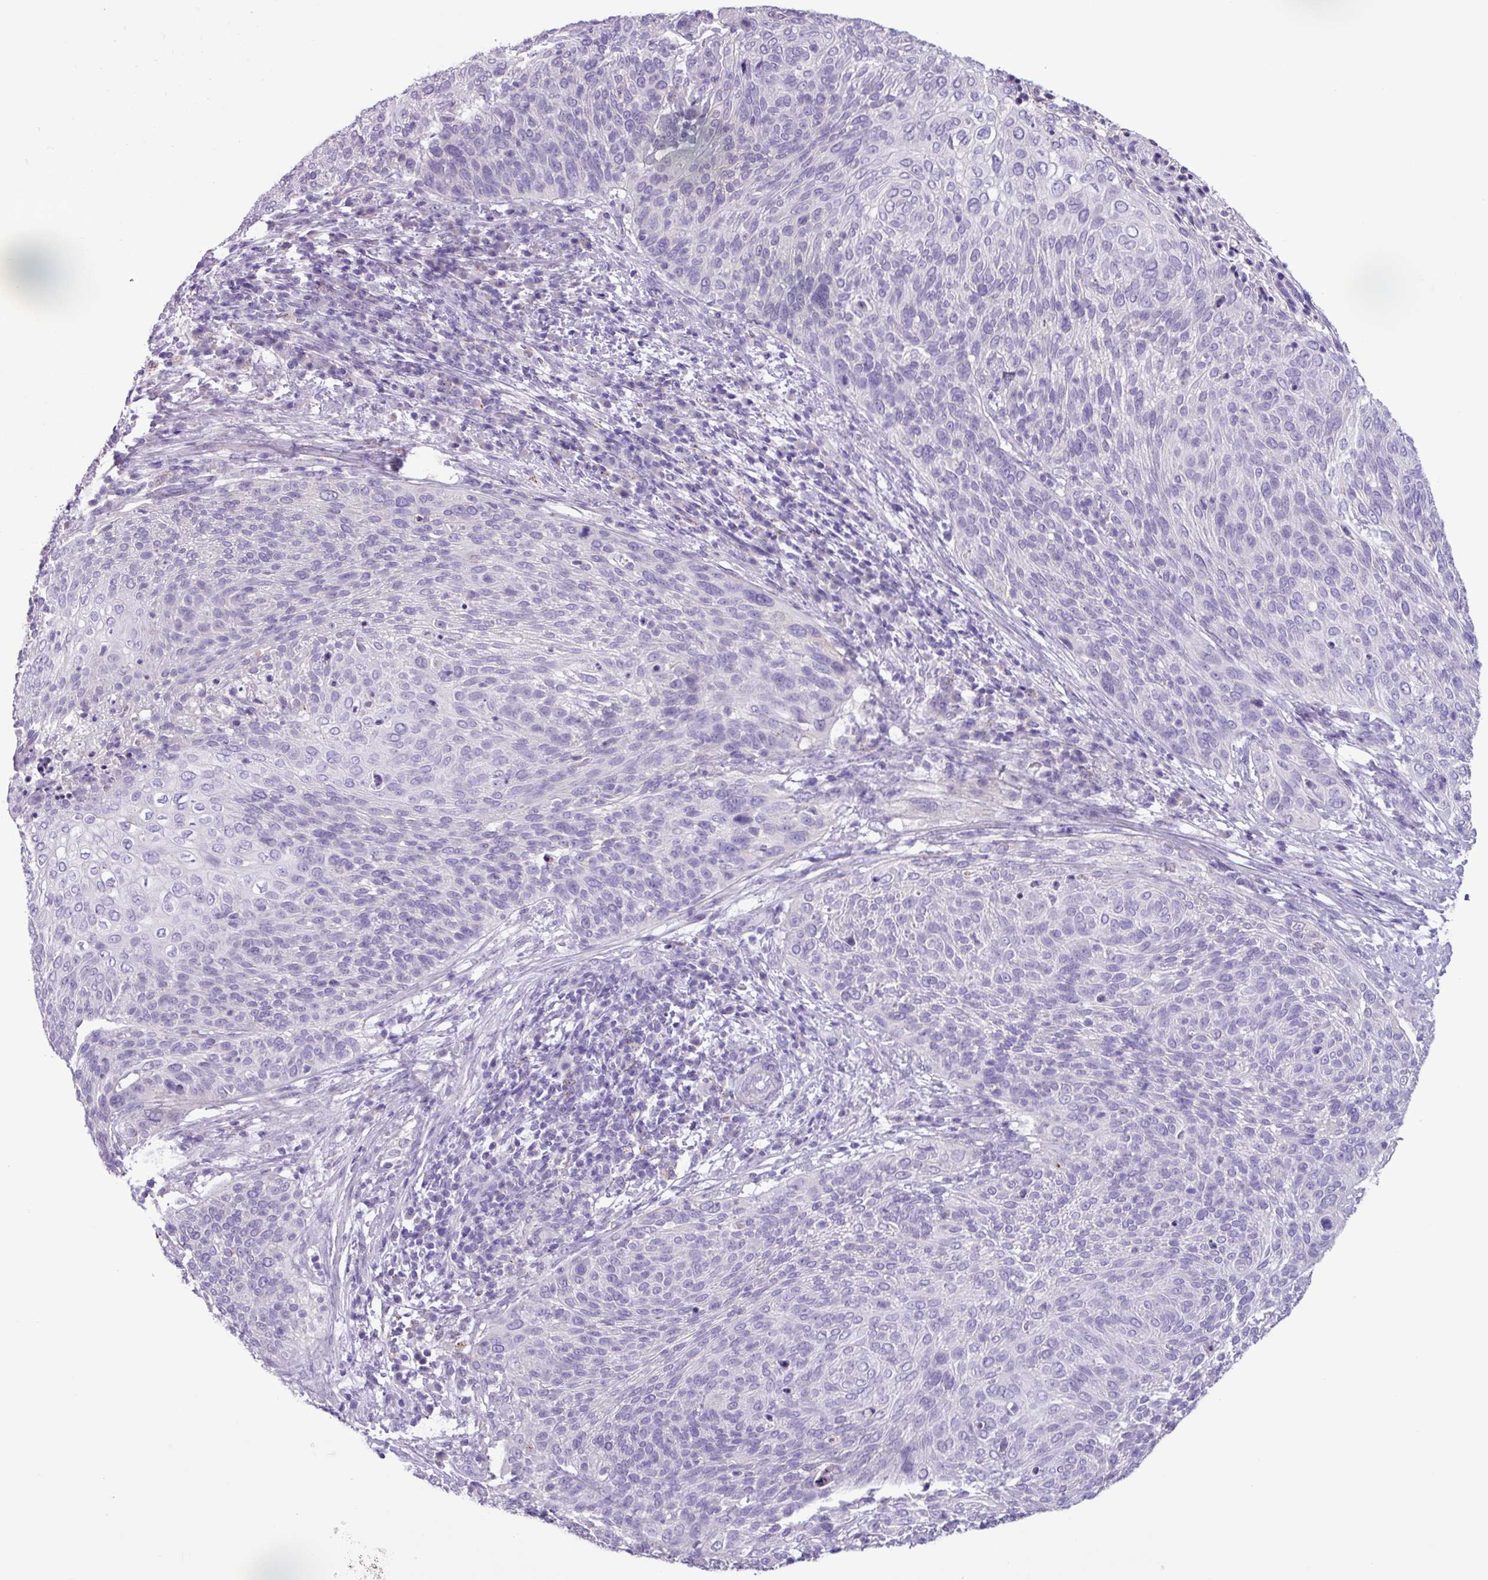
{"staining": {"intensity": "negative", "quantity": "none", "location": "none"}, "tissue": "cervical cancer", "cell_type": "Tumor cells", "image_type": "cancer", "snomed": [{"axis": "morphology", "description": "Squamous cell carcinoma, NOS"}, {"axis": "topography", "description": "Cervix"}], "caption": "Immunohistochemistry photomicrograph of human cervical cancer stained for a protein (brown), which exhibits no expression in tumor cells.", "gene": "CYSTM1", "patient": {"sex": "female", "age": 31}}